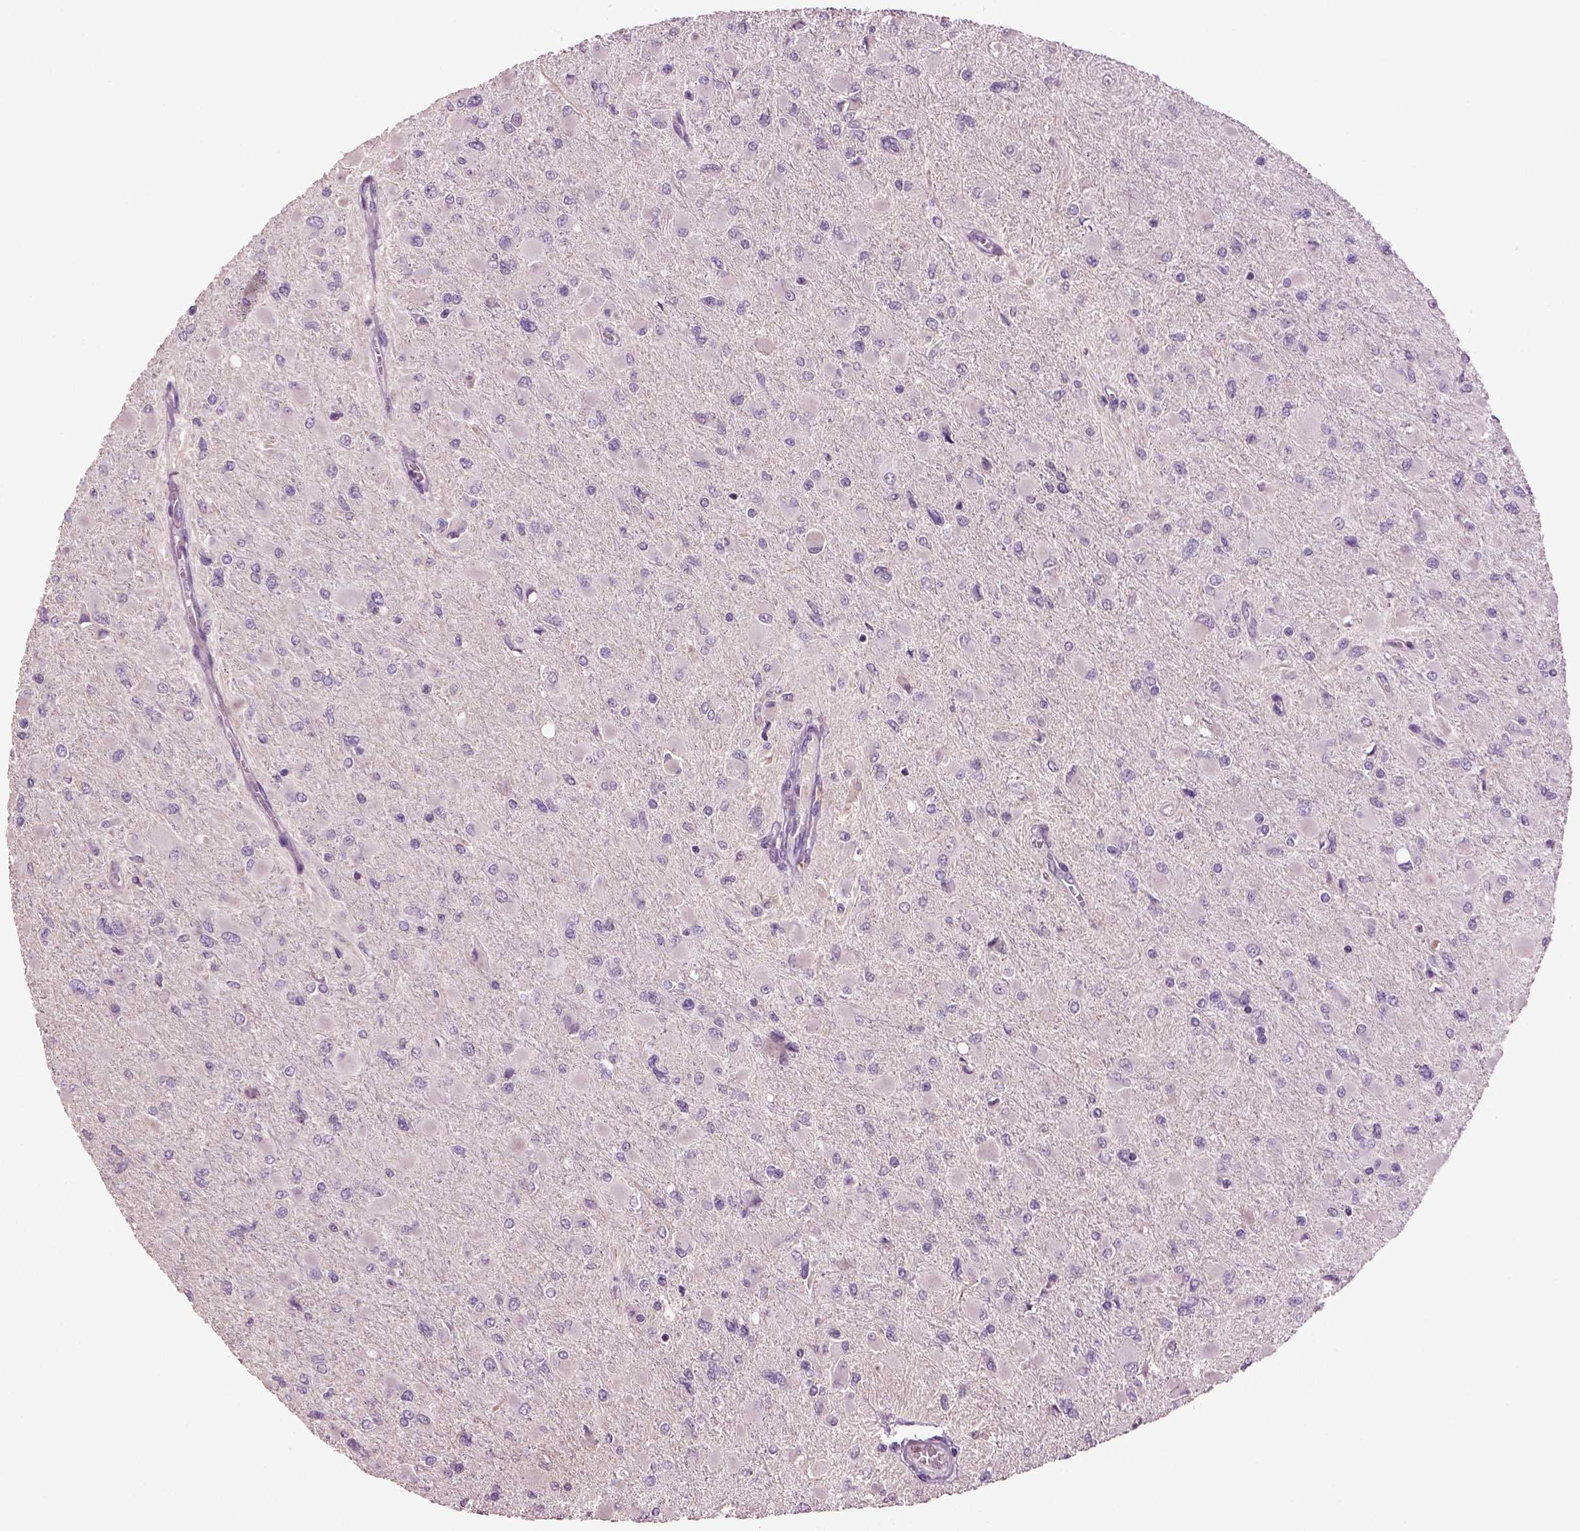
{"staining": {"intensity": "negative", "quantity": "none", "location": "none"}, "tissue": "glioma", "cell_type": "Tumor cells", "image_type": "cancer", "snomed": [{"axis": "morphology", "description": "Glioma, malignant, High grade"}, {"axis": "topography", "description": "Cerebral cortex"}], "caption": "High power microscopy micrograph of an immunohistochemistry (IHC) histopathology image of malignant glioma (high-grade), revealing no significant expression in tumor cells.", "gene": "DEFB118", "patient": {"sex": "female", "age": 36}}